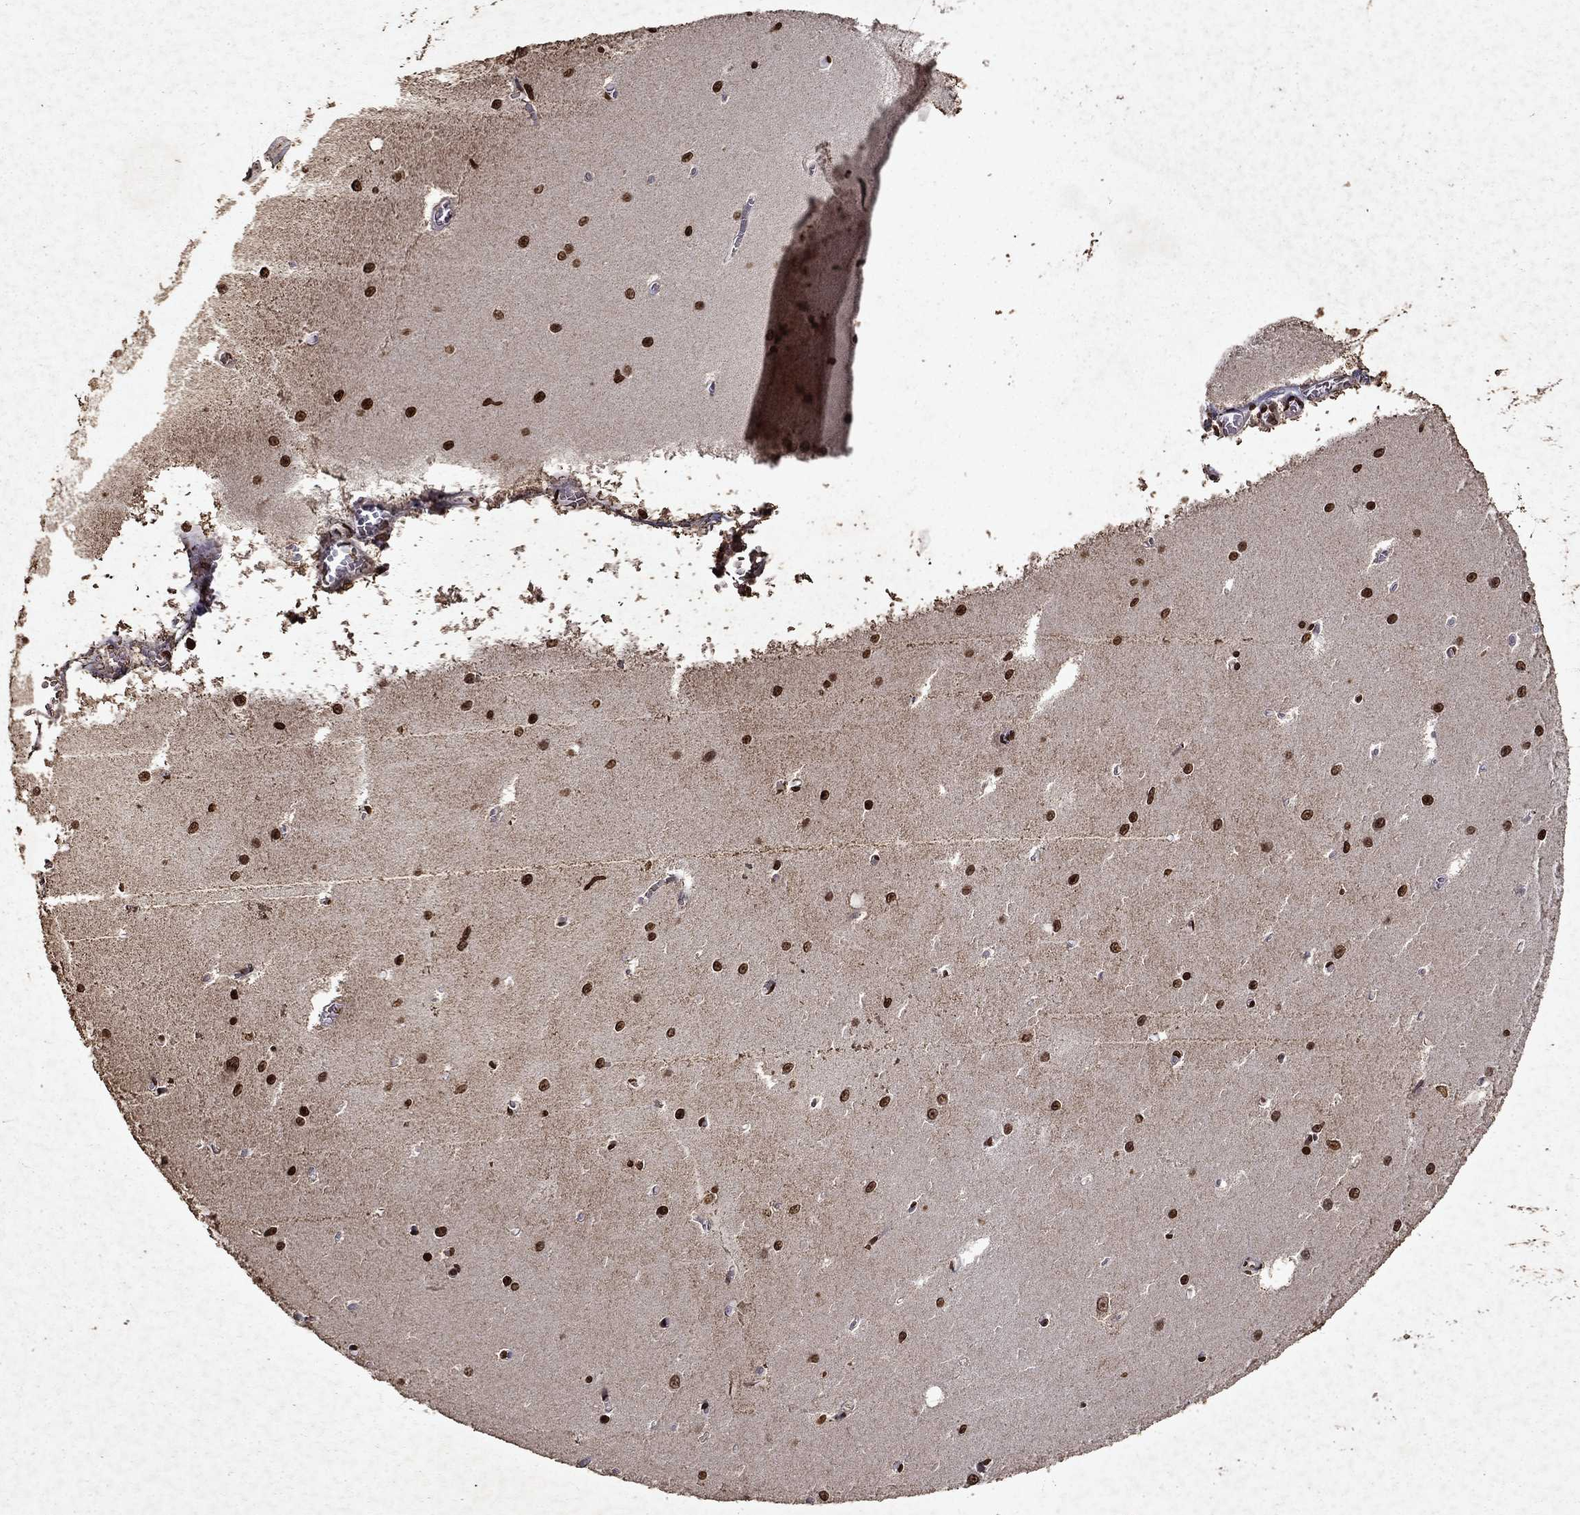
{"staining": {"intensity": "strong", "quantity": ">75%", "location": "nuclear"}, "tissue": "cerebellum", "cell_type": "Cells in molecular layer", "image_type": "normal", "snomed": [{"axis": "morphology", "description": "Normal tissue, NOS"}, {"axis": "topography", "description": "Cerebellum"}], "caption": "Protein staining by IHC shows strong nuclear staining in approximately >75% of cells in molecular layer in benign cerebellum.", "gene": "PIN4", "patient": {"sex": "female", "age": 64}}